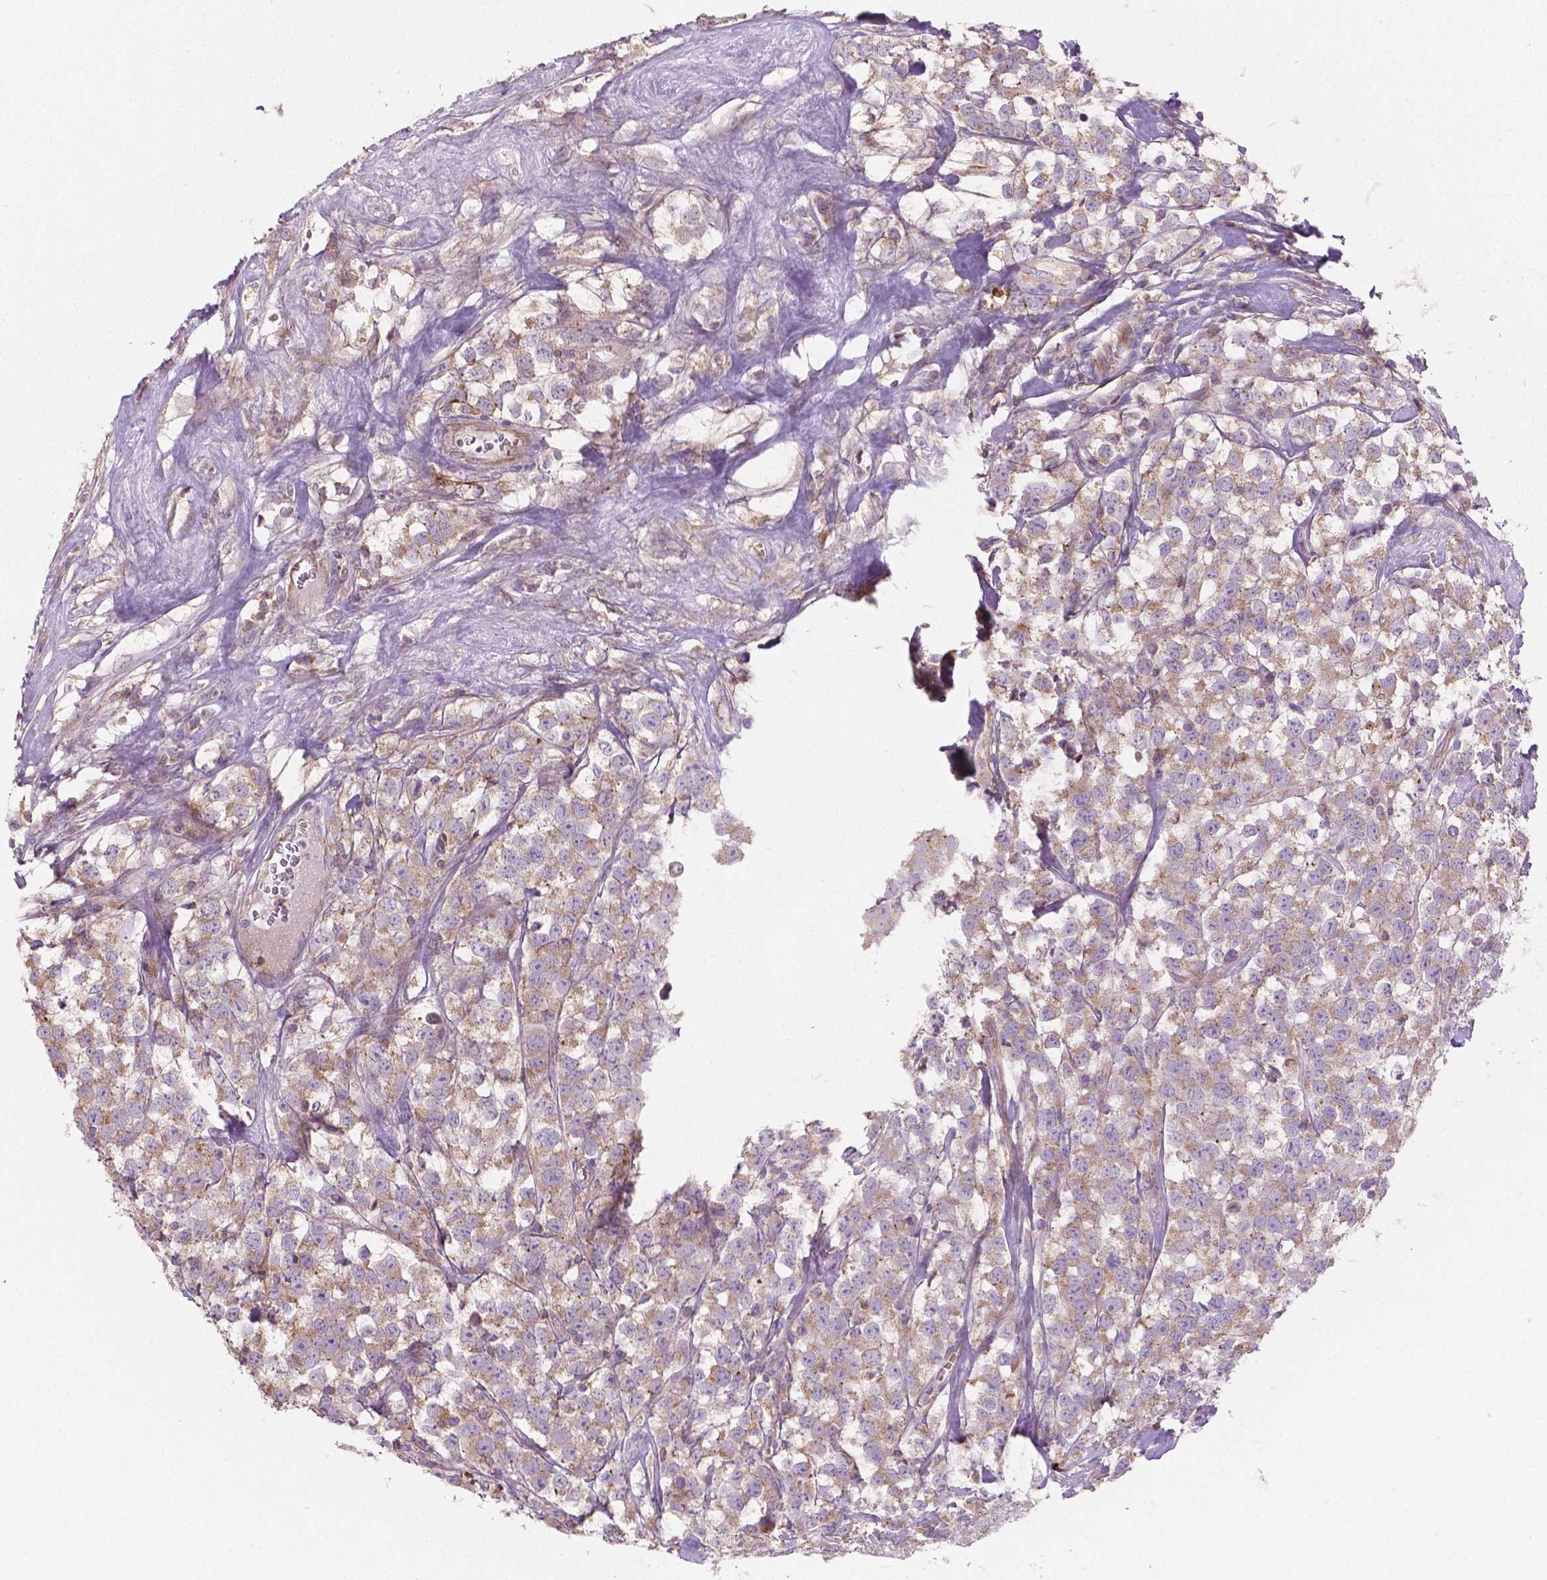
{"staining": {"intensity": "negative", "quantity": "none", "location": "none"}, "tissue": "testis cancer", "cell_type": "Tumor cells", "image_type": "cancer", "snomed": [{"axis": "morphology", "description": "Seminoma, NOS"}, {"axis": "topography", "description": "Testis"}], "caption": "Tumor cells are negative for brown protein staining in testis cancer.", "gene": "TCAF1", "patient": {"sex": "male", "age": 59}}